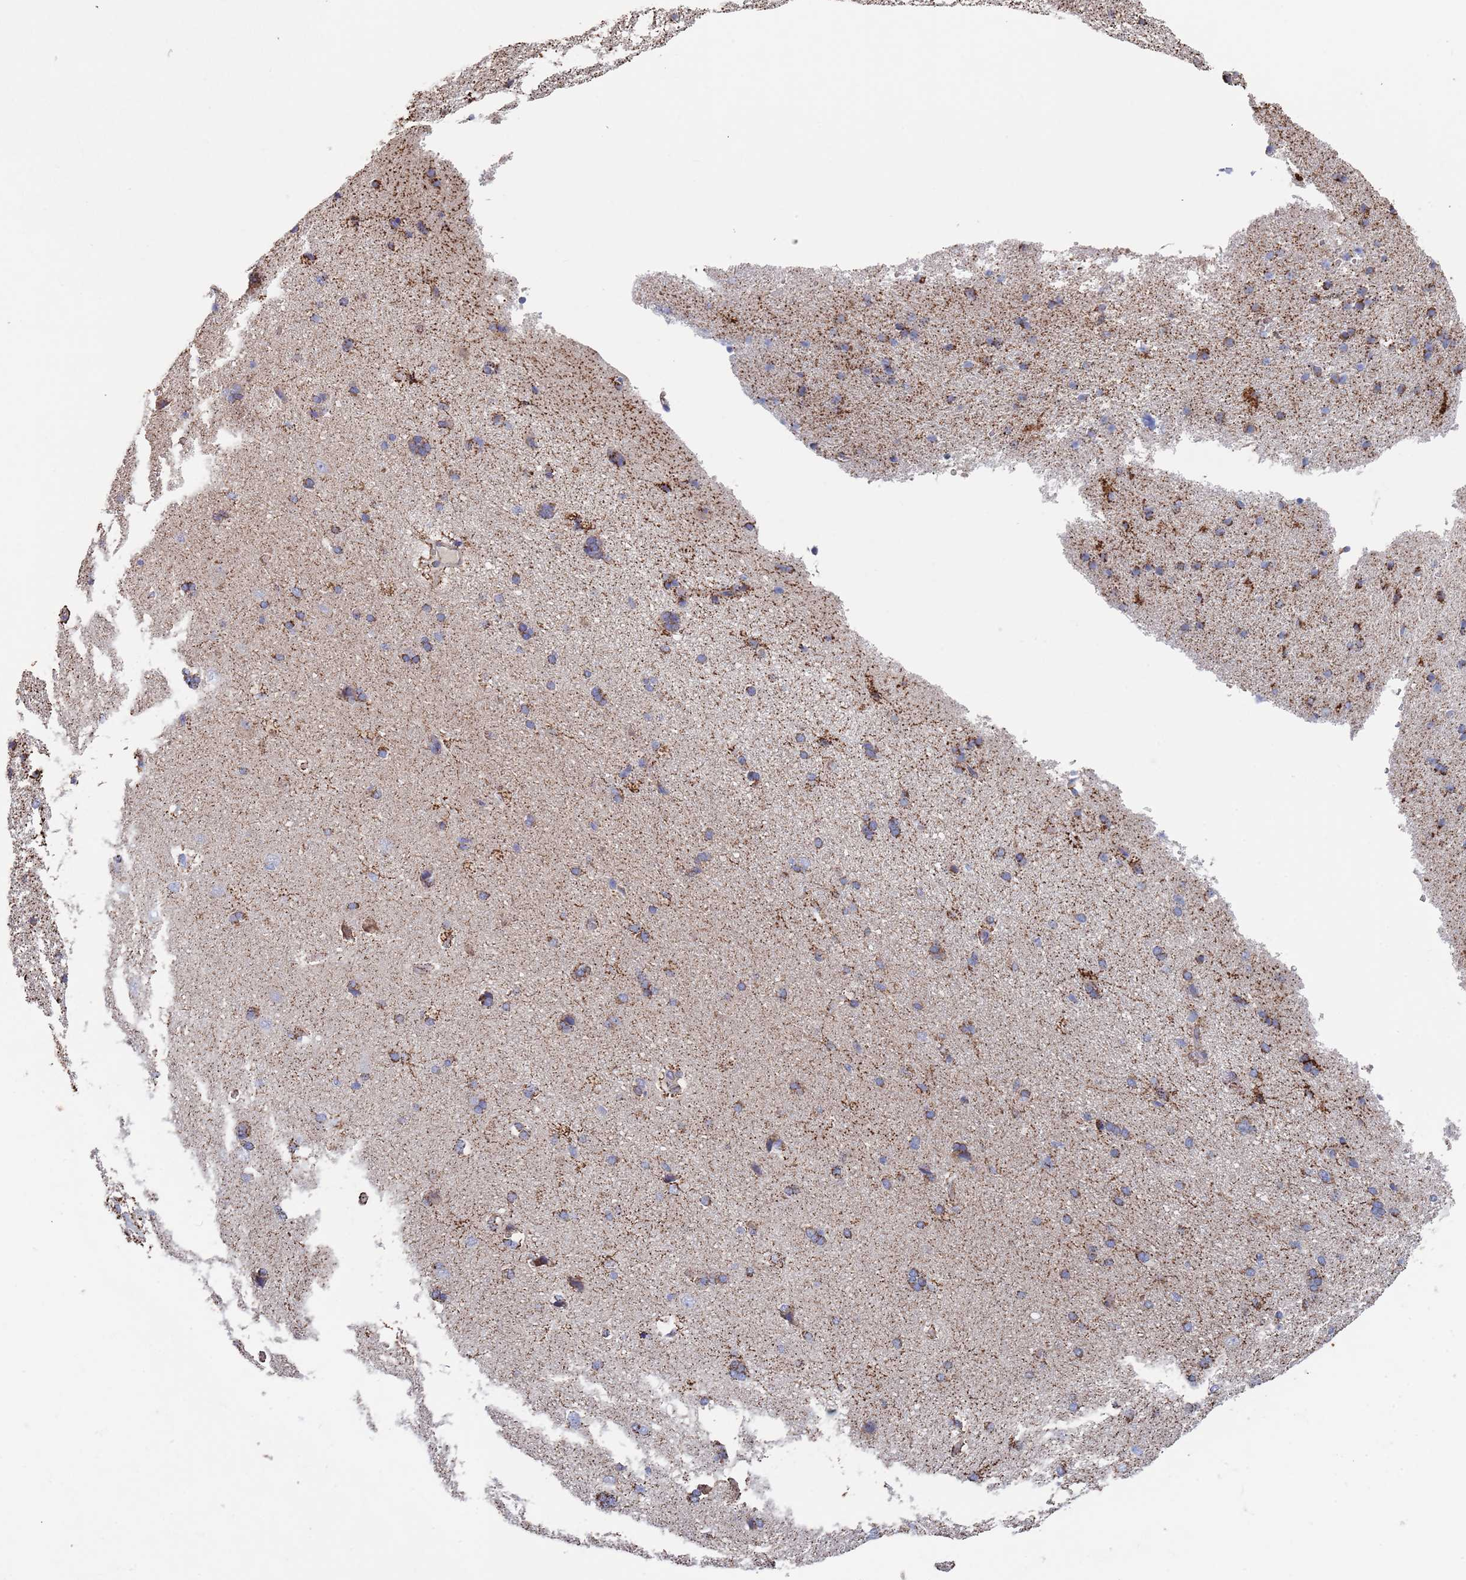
{"staining": {"intensity": "moderate", "quantity": ">75%", "location": "cytoplasmic/membranous"}, "tissue": "cerebral cortex", "cell_type": "Endothelial cells", "image_type": "normal", "snomed": [{"axis": "morphology", "description": "Normal tissue, NOS"}, {"axis": "topography", "description": "Cerebral cortex"}], "caption": "A high-resolution image shows immunohistochemistry staining of unremarkable cerebral cortex, which reveals moderate cytoplasmic/membranous positivity in about >75% of endothelial cells.", "gene": "PGP", "patient": {"sex": "male", "age": 62}}